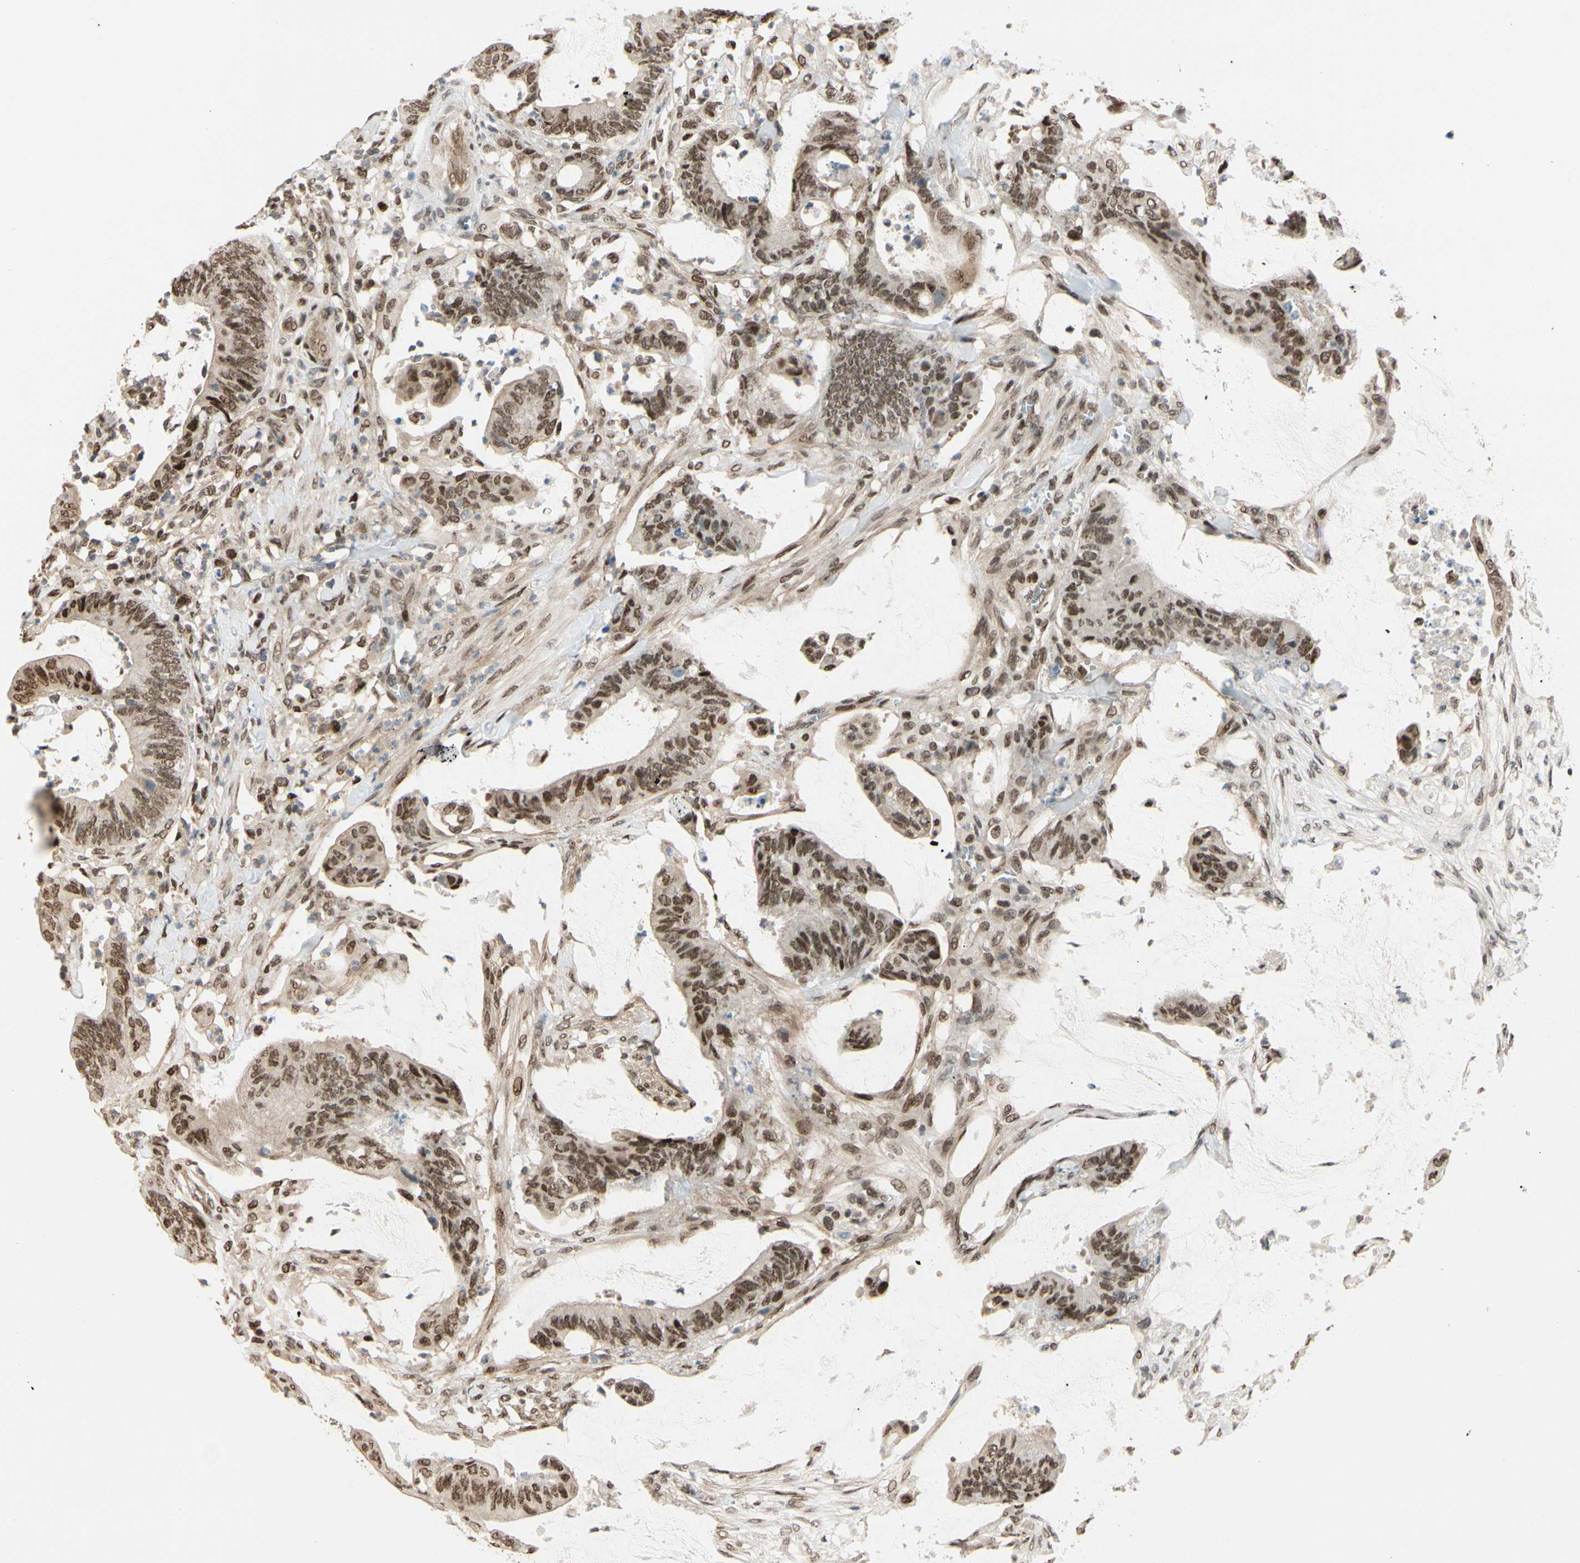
{"staining": {"intensity": "moderate", "quantity": ">75%", "location": "nuclear"}, "tissue": "colorectal cancer", "cell_type": "Tumor cells", "image_type": "cancer", "snomed": [{"axis": "morphology", "description": "Adenocarcinoma, NOS"}, {"axis": "topography", "description": "Rectum"}], "caption": "Protein analysis of colorectal cancer tissue shows moderate nuclear positivity in approximately >75% of tumor cells.", "gene": "SUFU", "patient": {"sex": "female", "age": 66}}